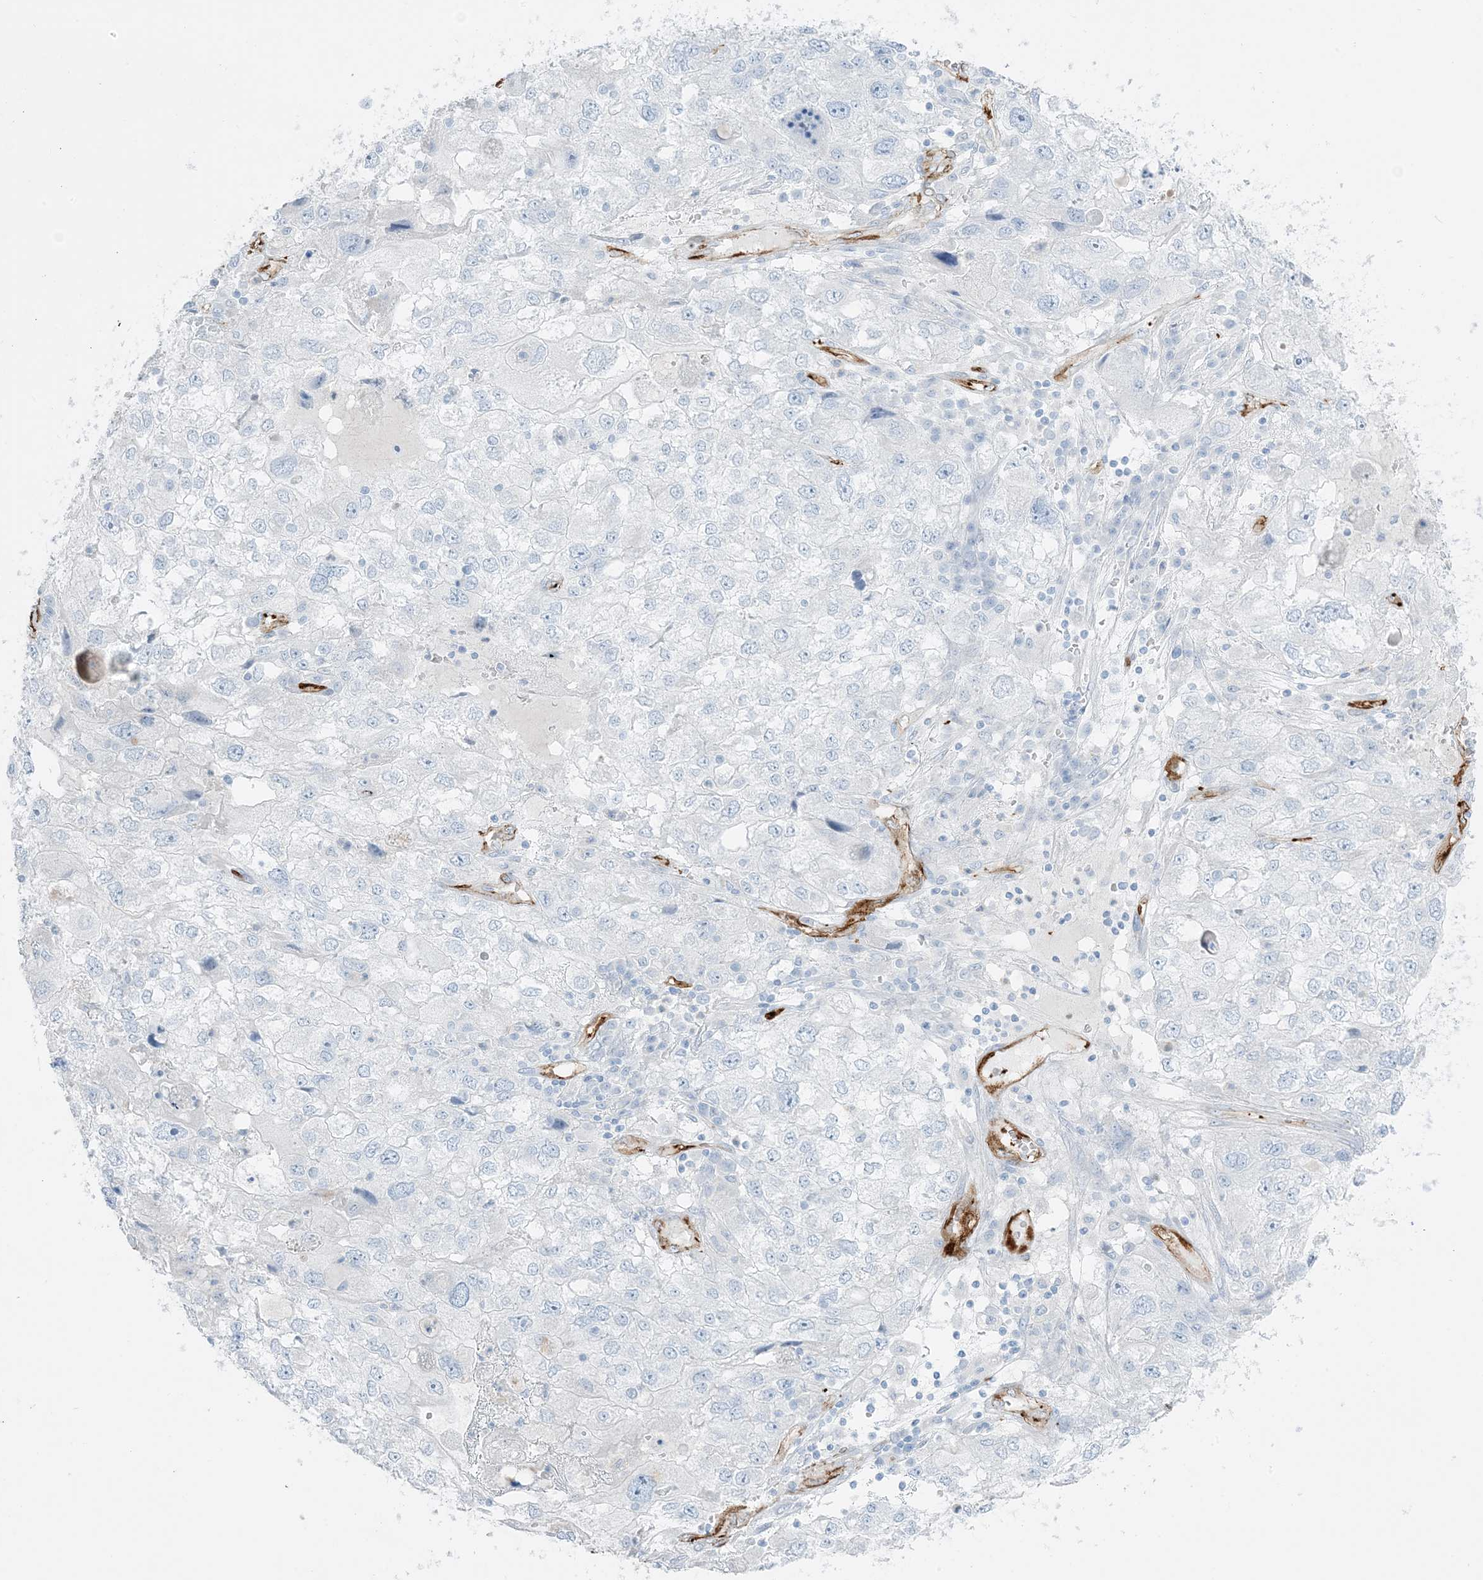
{"staining": {"intensity": "negative", "quantity": "none", "location": "none"}, "tissue": "endometrial cancer", "cell_type": "Tumor cells", "image_type": "cancer", "snomed": [{"axis": "morphology", "description": "Adenocarcinoma, NOS"}, {"axis": "topography", "description": "Endometrium"}], "caption": "Tumor cells are negative for protein expression in human adenocarcinoma (endometrial).", "gene": "EPS8L3", "patient": {"sex": "female", "age": 49}}